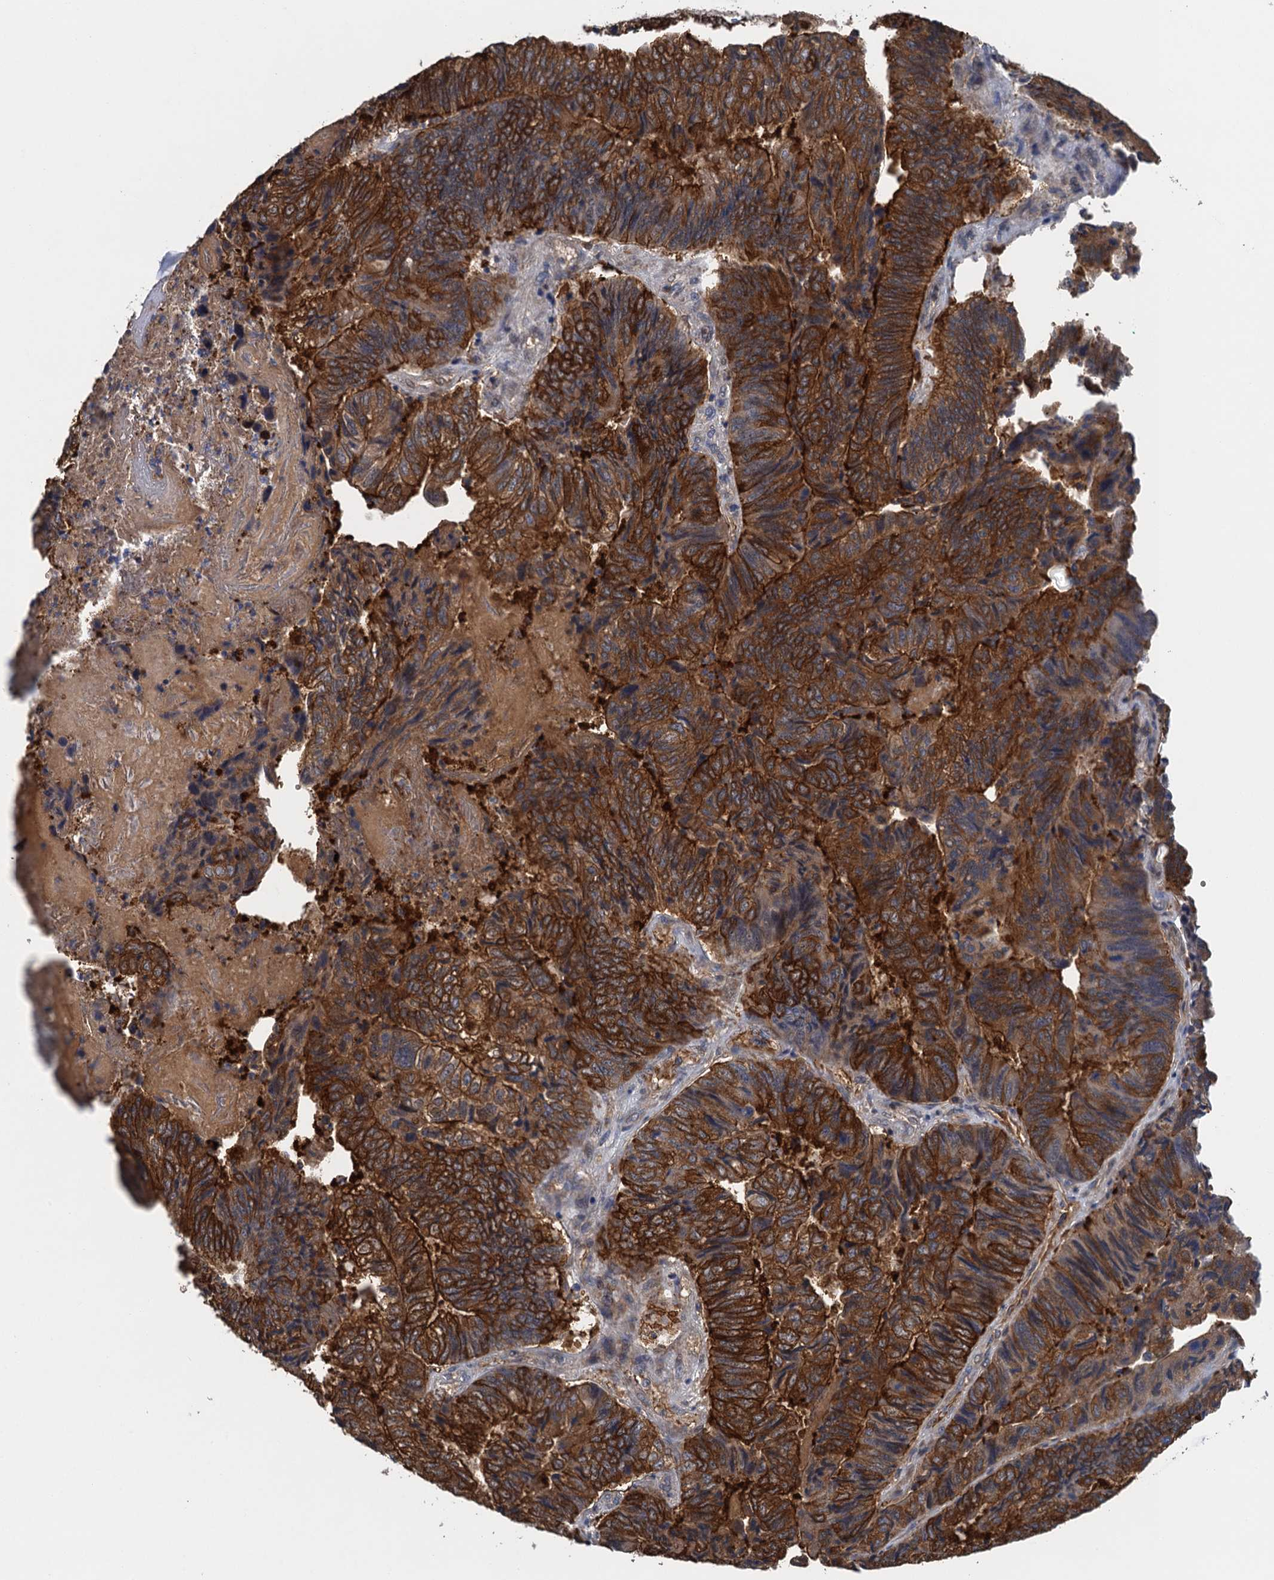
{"staining": {"intensity": "strong", "quantity": "25%-75%", "location": "cytoplasmic/membranous"}, "tissue": "colorectal cancer", "cell_type": "Tumor cells", "image_type": "cancer", "snomed": [{"axis": "morphology", "description": "Adenocarcinoma, NOS"}, {"axis": "topography", "description": "Colon"}], "caption": "Immunohistochemistry histopathology image of colorectal adenocarcinoma stained for a protein (brown), which shows high levels of strong cytoplasmic/membranous positivity in approximately 25%-75% of tumor cells.", "gene": "RSAD2", "patient": {"sex": "female", "age": 67}}